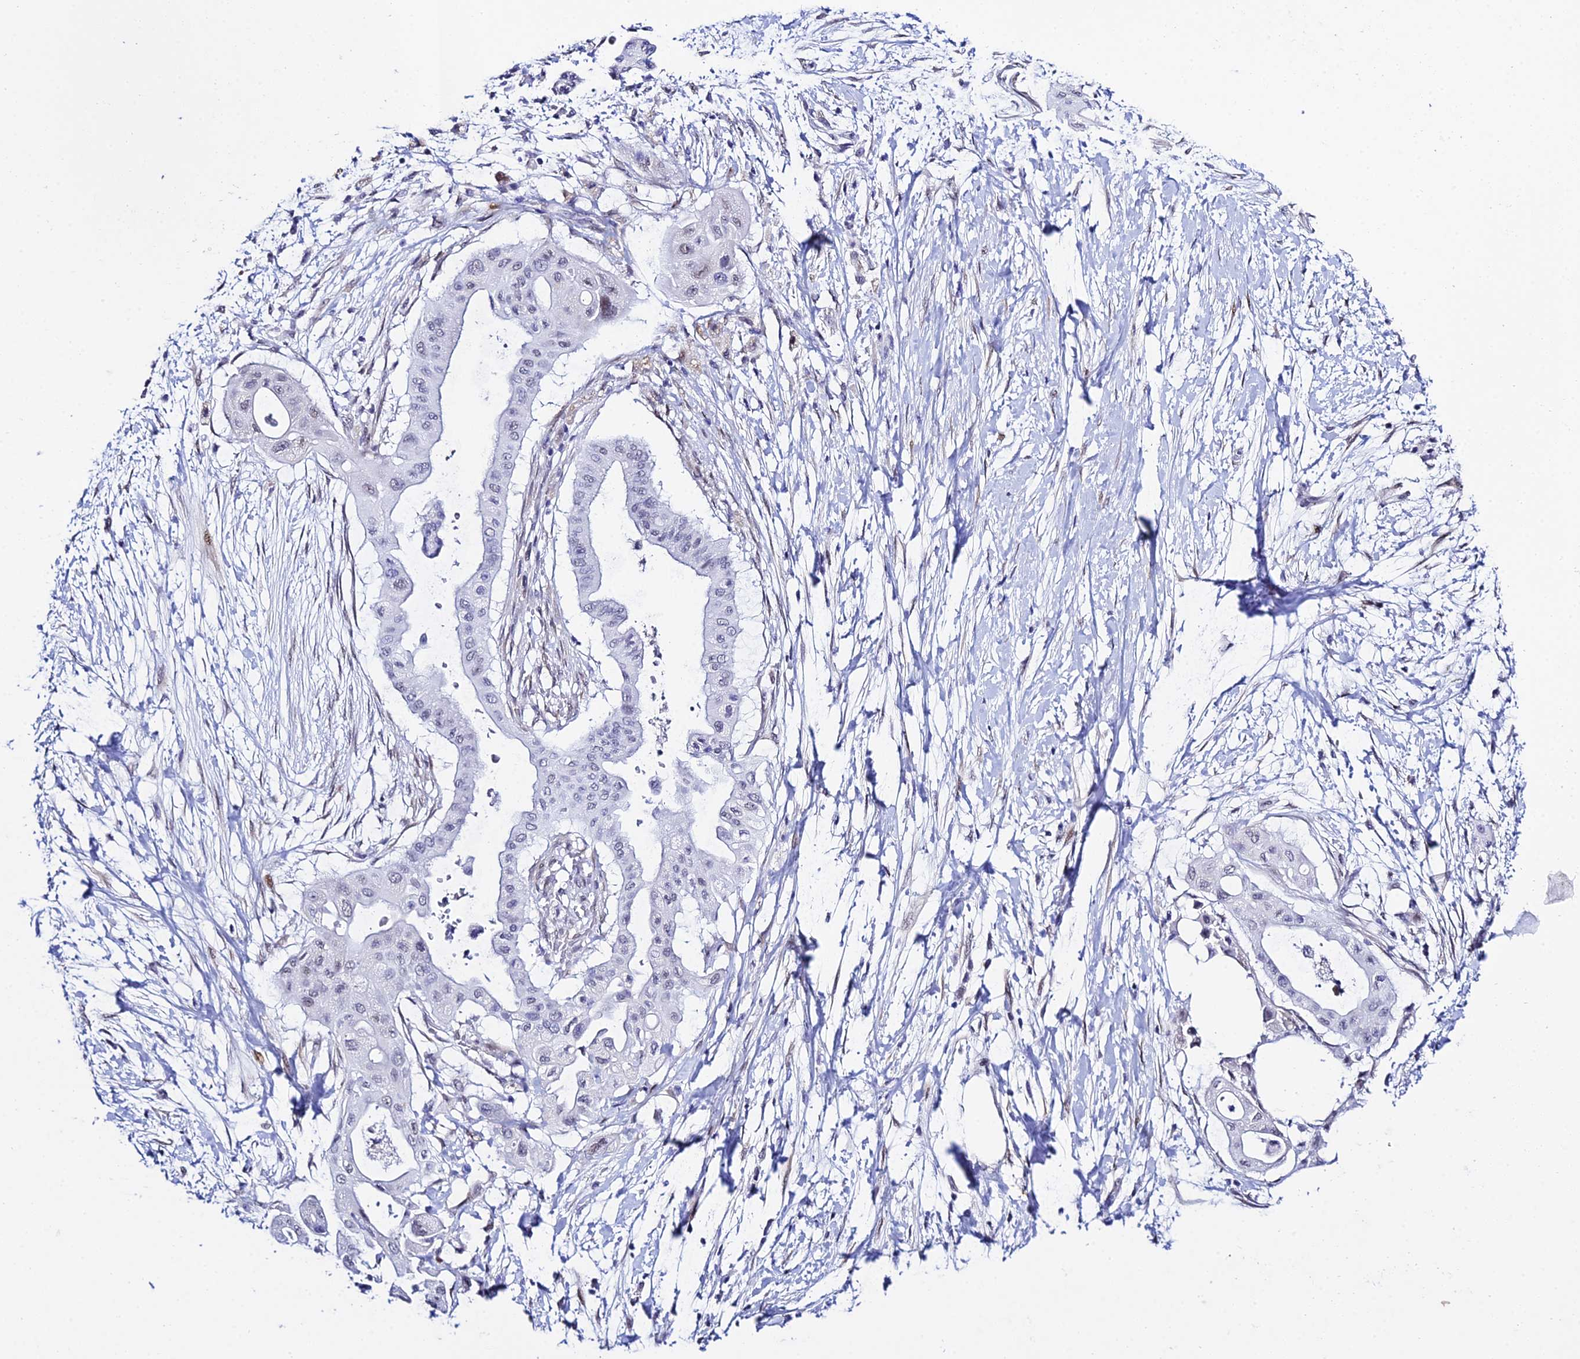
{"staining": {"intensity": "negative", "quantity": "none", "location": "none"}, "tissue": "pancreatic cancer", "cell_type": "Tumor cells", "image_type": "cancer", "snomed": [{"axis": "morphology", "description": "Adenocarcinoma, NOS"}, {"axis": "topography", "description": "Pancreas"}], "caption": "This is a image of IHC staining of pancreatic cancer (adenocarcinoma), which shows no staining in tumor cells.", "gene": "POFUT2", "patient": {"sex": "male", "age": 68}}